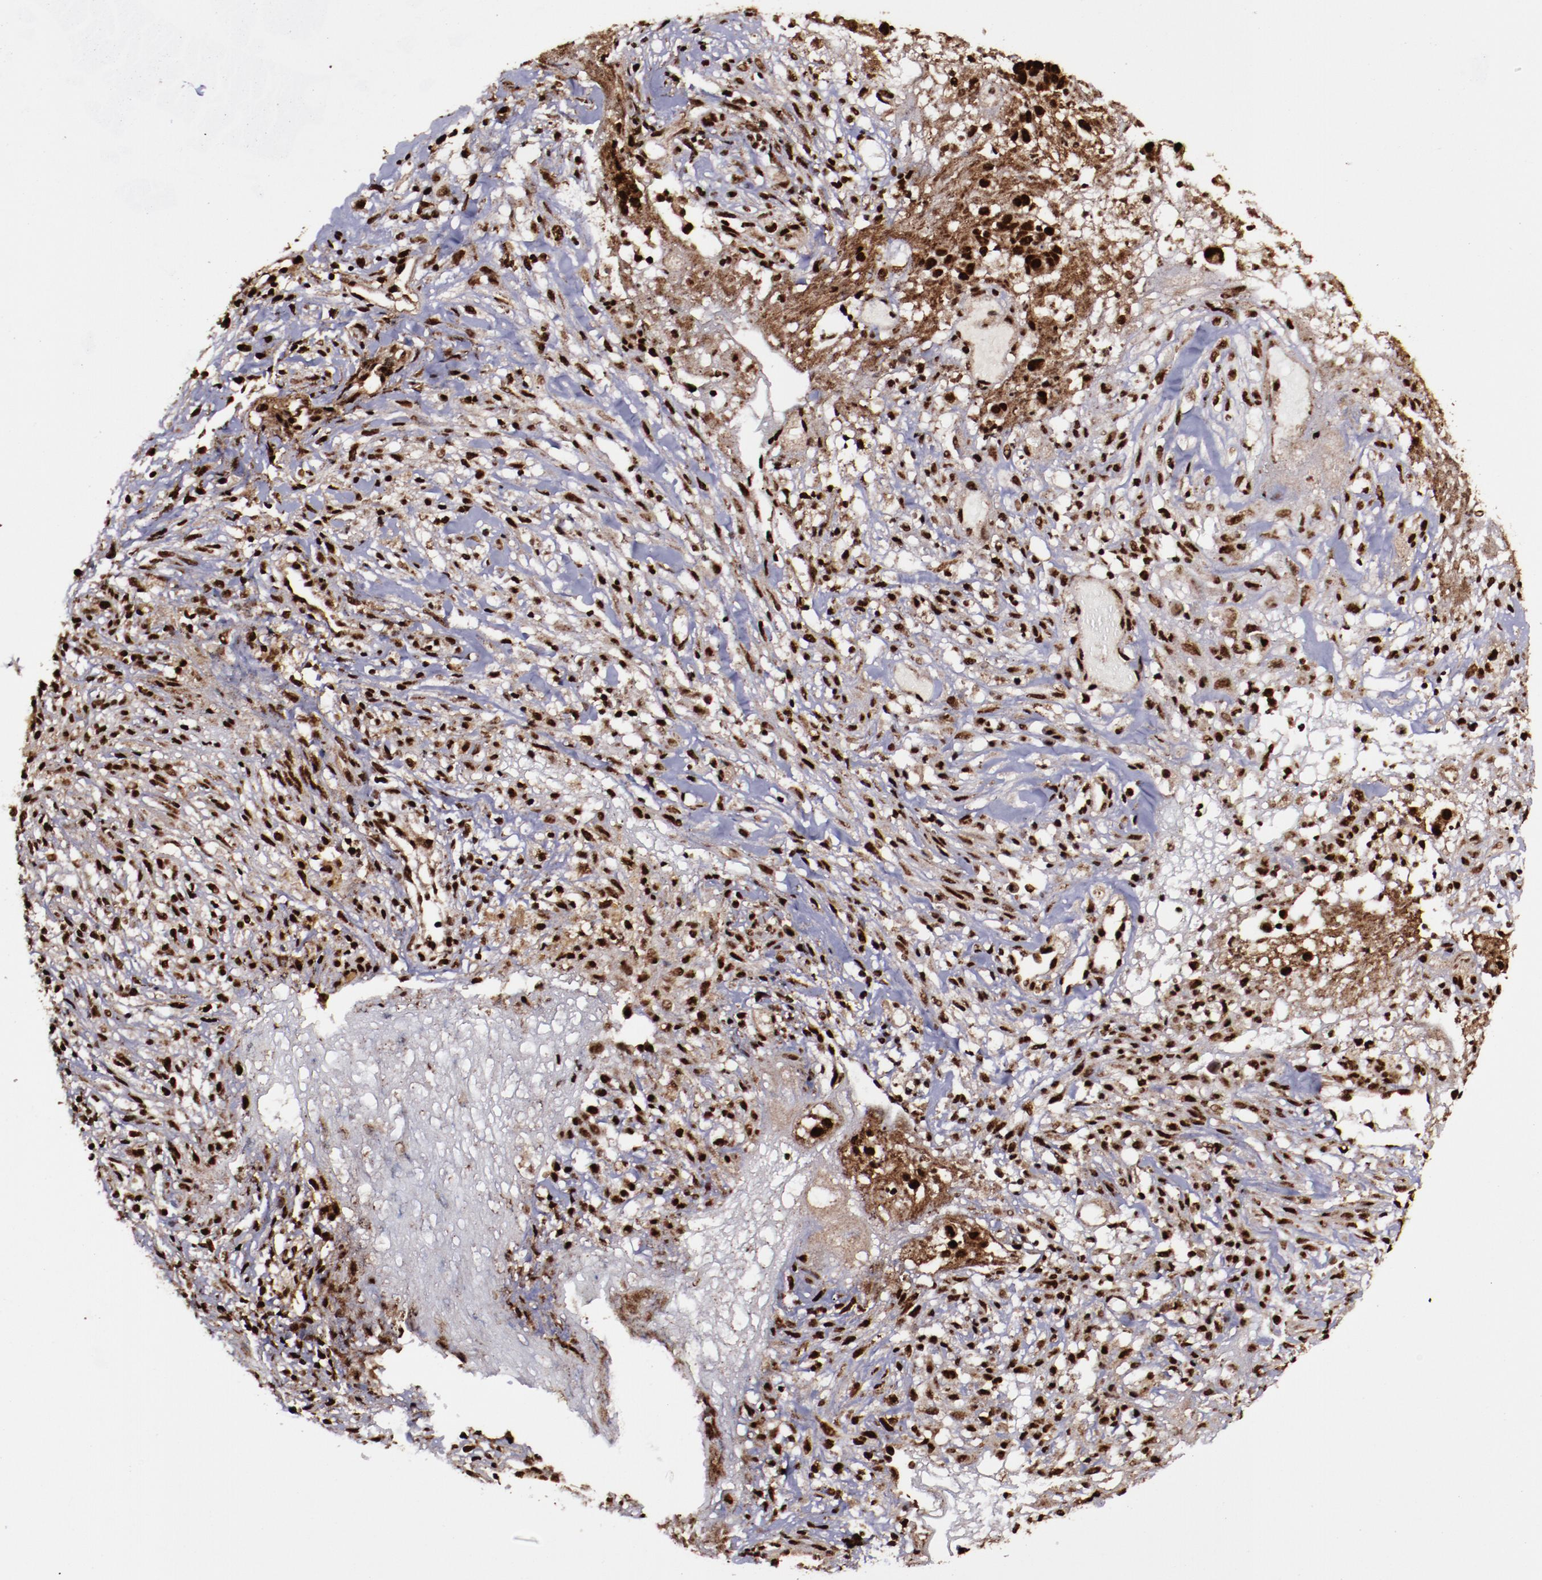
{"staining": {"intensity": "strong", "quantity": ">75%", "location": "cytoplasmic/membranous,nuclear"}, "tissue": "ovarian cancer", "cell_type": "Tumor cells", "image_type": "cancer", "snomed": [{"axis": "morphology", "description": "Carcinoma, endometroid"}, {"axis": "topography", "description": "Ovary"}], "caption": "Strong cytoplasmic/membranous and nuclear expression is seen in approximately >75% of tumor cells in endometroid carcinoma (ovarian). (IHC, brightfield microscopy, high magnification).", "gene": "SNW1", "patient": {"sex": "female", "age": 42}}